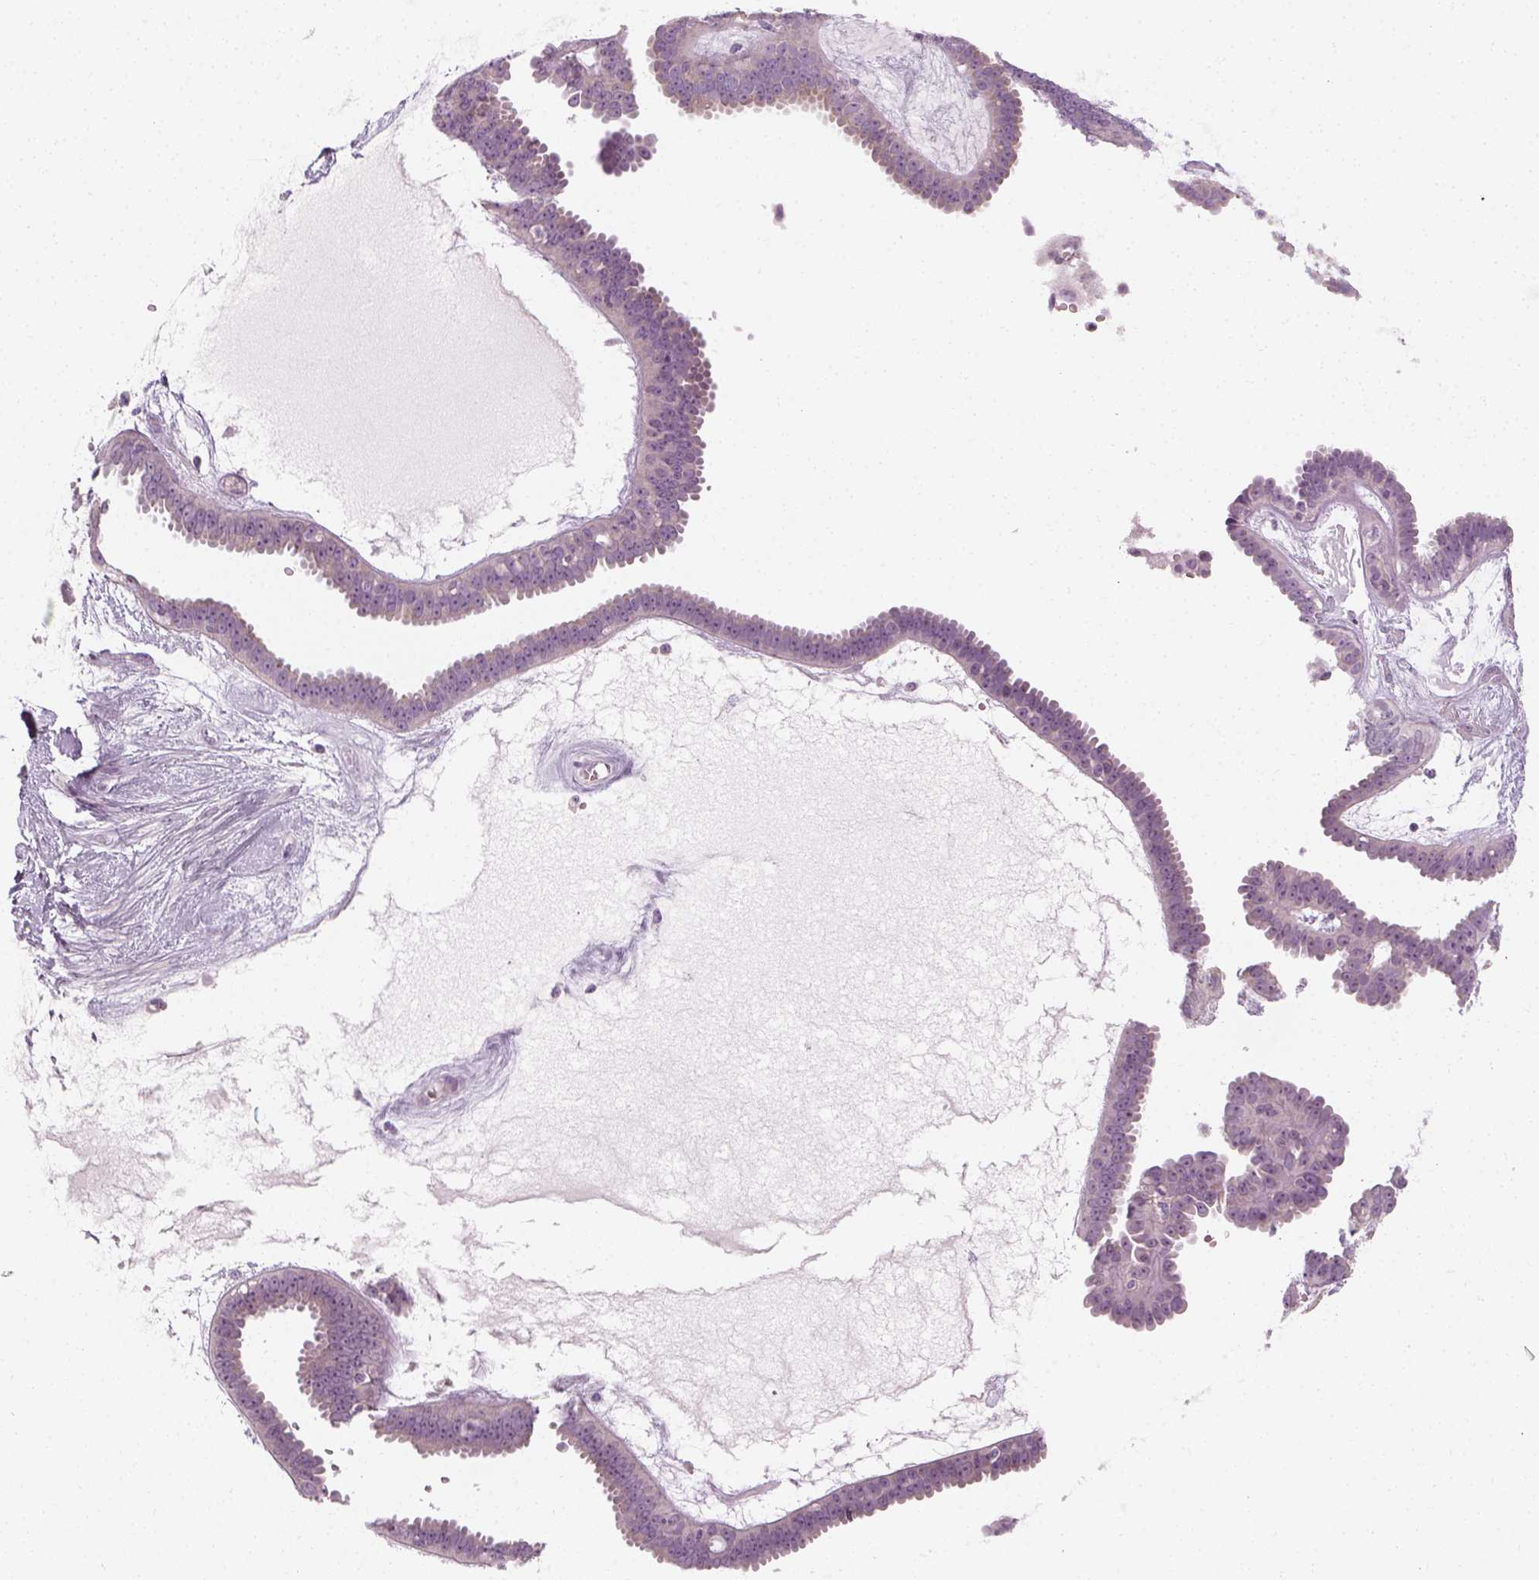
{"staining": {"intensity": "negative", "quantity": "none", "location": "none"}, "tissue": "ovarian cancer", "cell_type": "Tumor cells", "image_type": "cancer", "snomed": [{"axis": "morphology", "description": "Cystadenocarcinoma, serous, NOS"}, {"axis": "topography", "description": "Ovary"}], "caption": "Immunohistochemical staining of ovarian serous cystadenocarcinoma demonstrates no significant expression in tumor cells. The staining is performed using DAB brown chromogen with nuclei counter-stained in using hematoxylin.", "gene": "PRAME", "patient": {"sex": "female", "age": 71}}